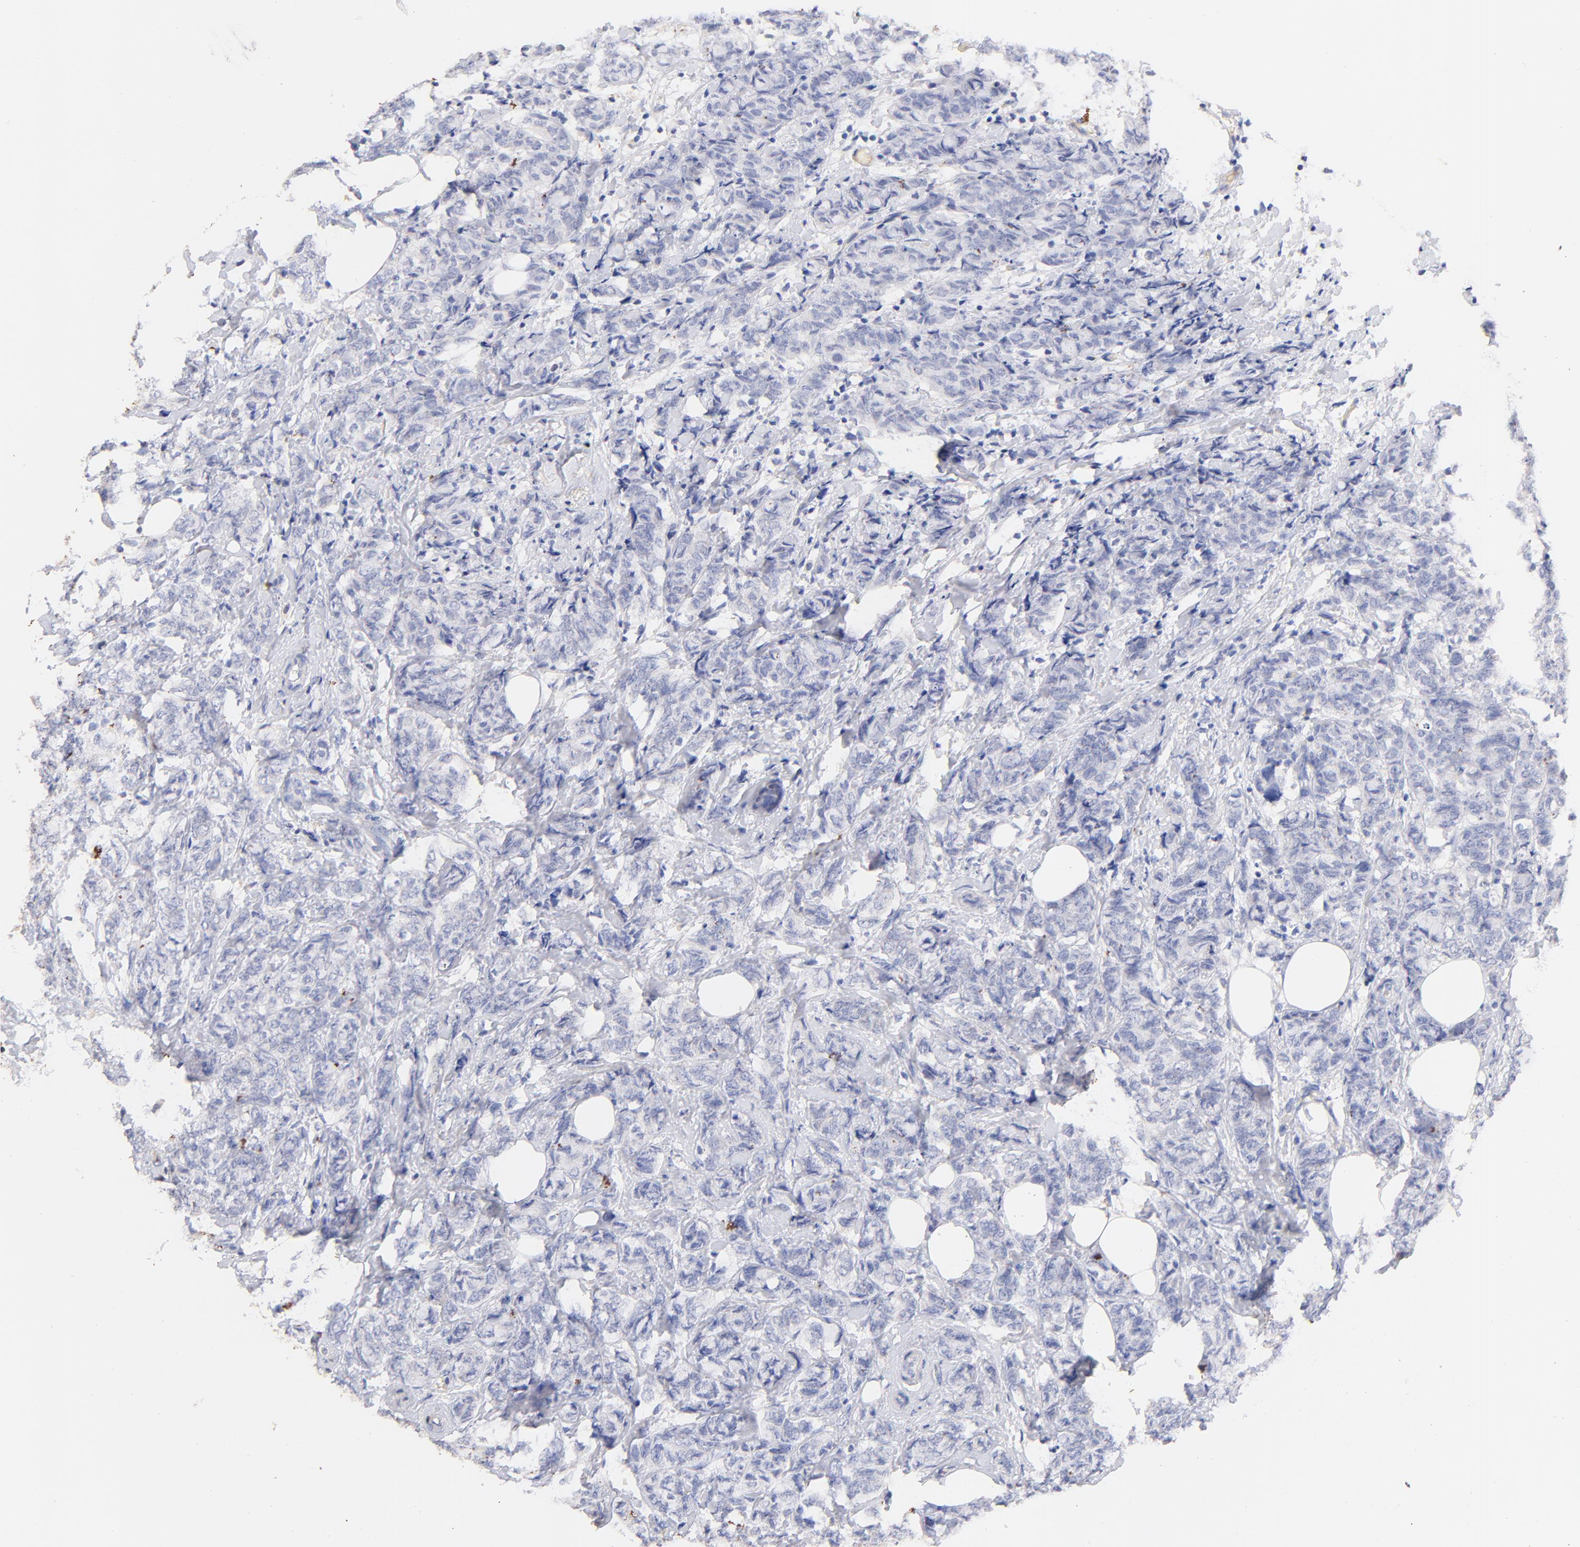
{"staining": {"intensity": "negative", "quantity": "none", "location": "none"}, "tissue": "breast cancer", "cell_type": "Tumor cells", "image_type": "cancer", "snomed": [{"axis": "morphology", "description": "Lobular carcinoma"}, {"axis": "topography", "description": "Breast"}], "caption": "The photomicrograph shows no staining of tumor cells in lobular carcinoma (breast).", "gene": "IGLV7-43", "patient": {"sex": "female", "age": 60}}